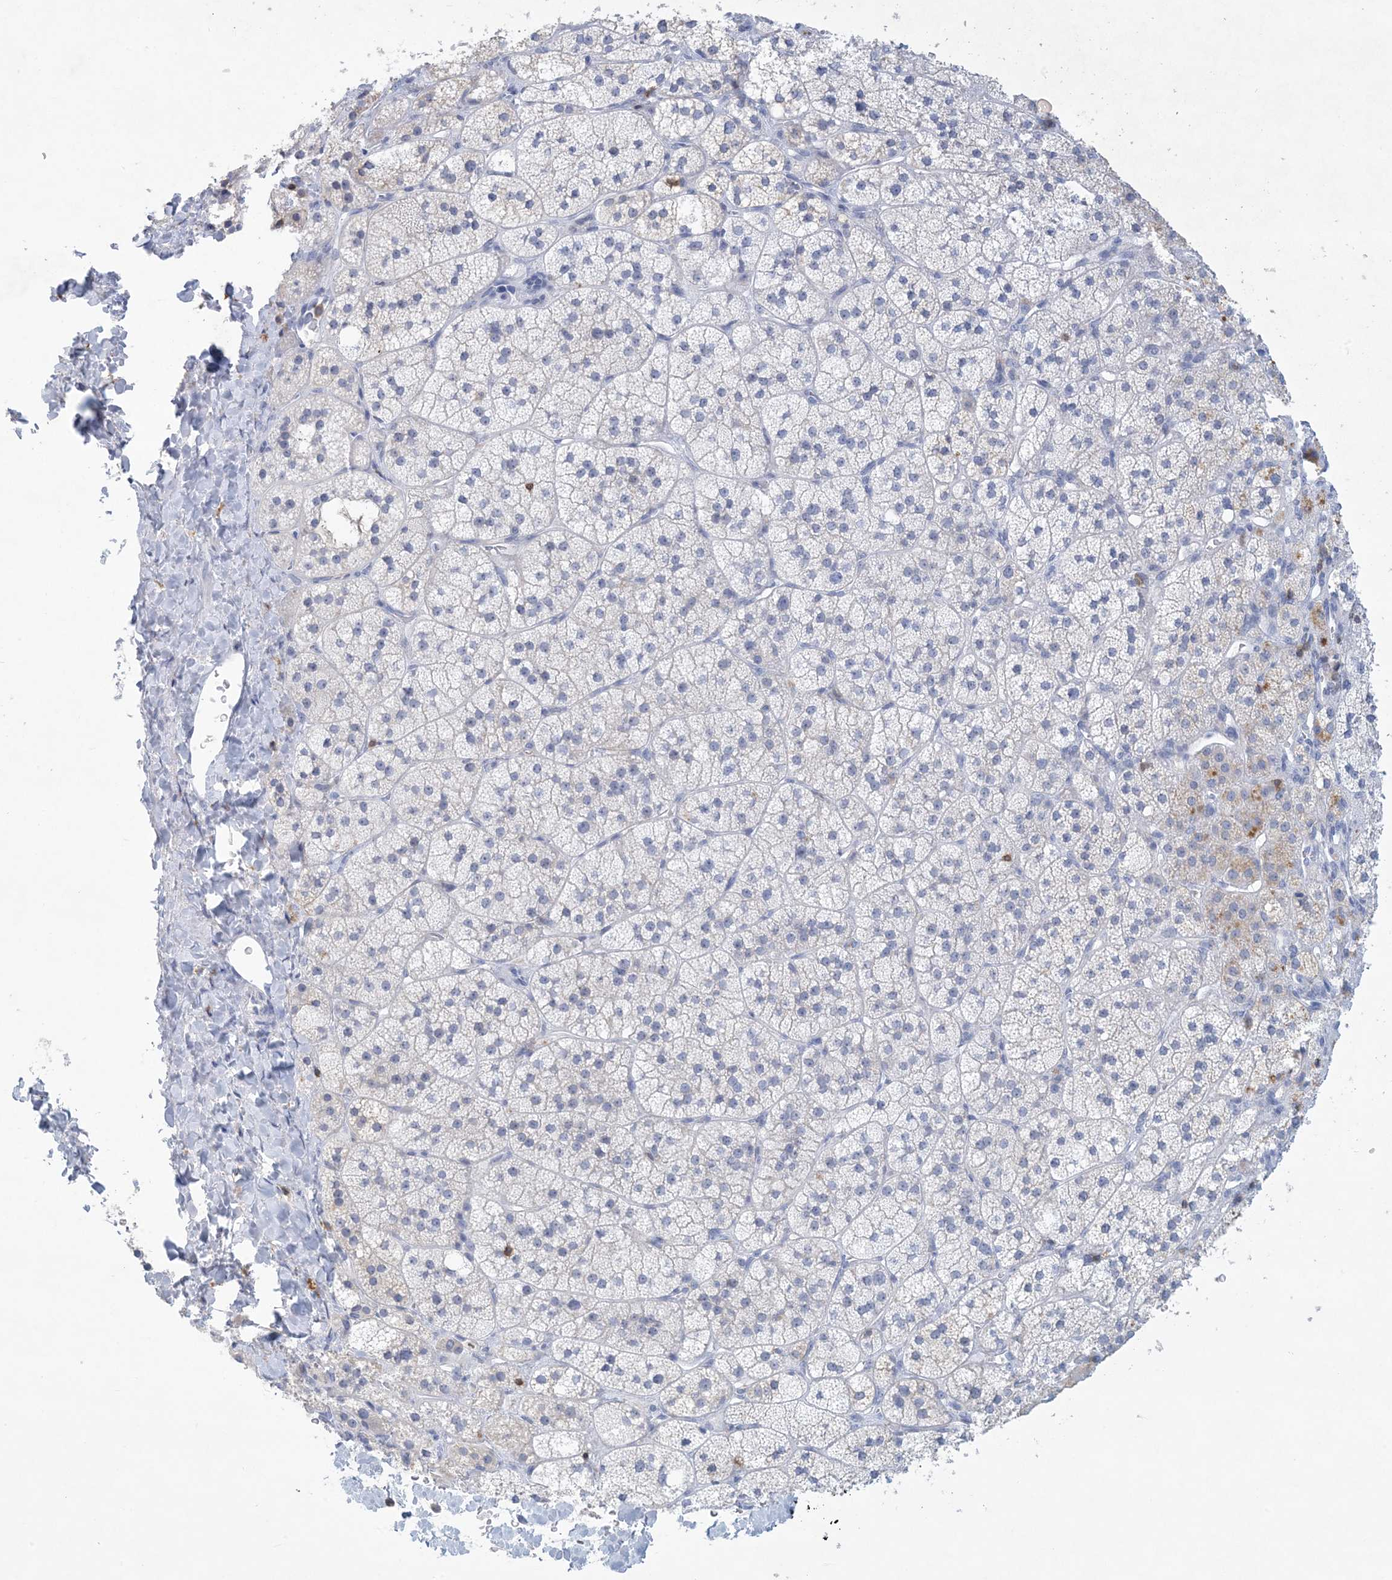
{"staining": {"intensity": "negative", "quantity": "none", "location": "none"}, "tissue": "adrenal gland", "cell_type": "Glandular cells", "image_type": "normal", "snomed": [{"axis": "morphology", "description": "Normal tissue, NOS"}, {"axis": "topography", "description": "Adrenal gland"}], "caption": "IHC photomicrograph of unremarkable adrenal gland stained for a protein (brown), which displays no staining in glandular cells. (DAB immunohistochemistry visualized using brightfield microscopy, high magnification).", "gene": "PSD4", "patient": {"sex": "male", "age": 61}}